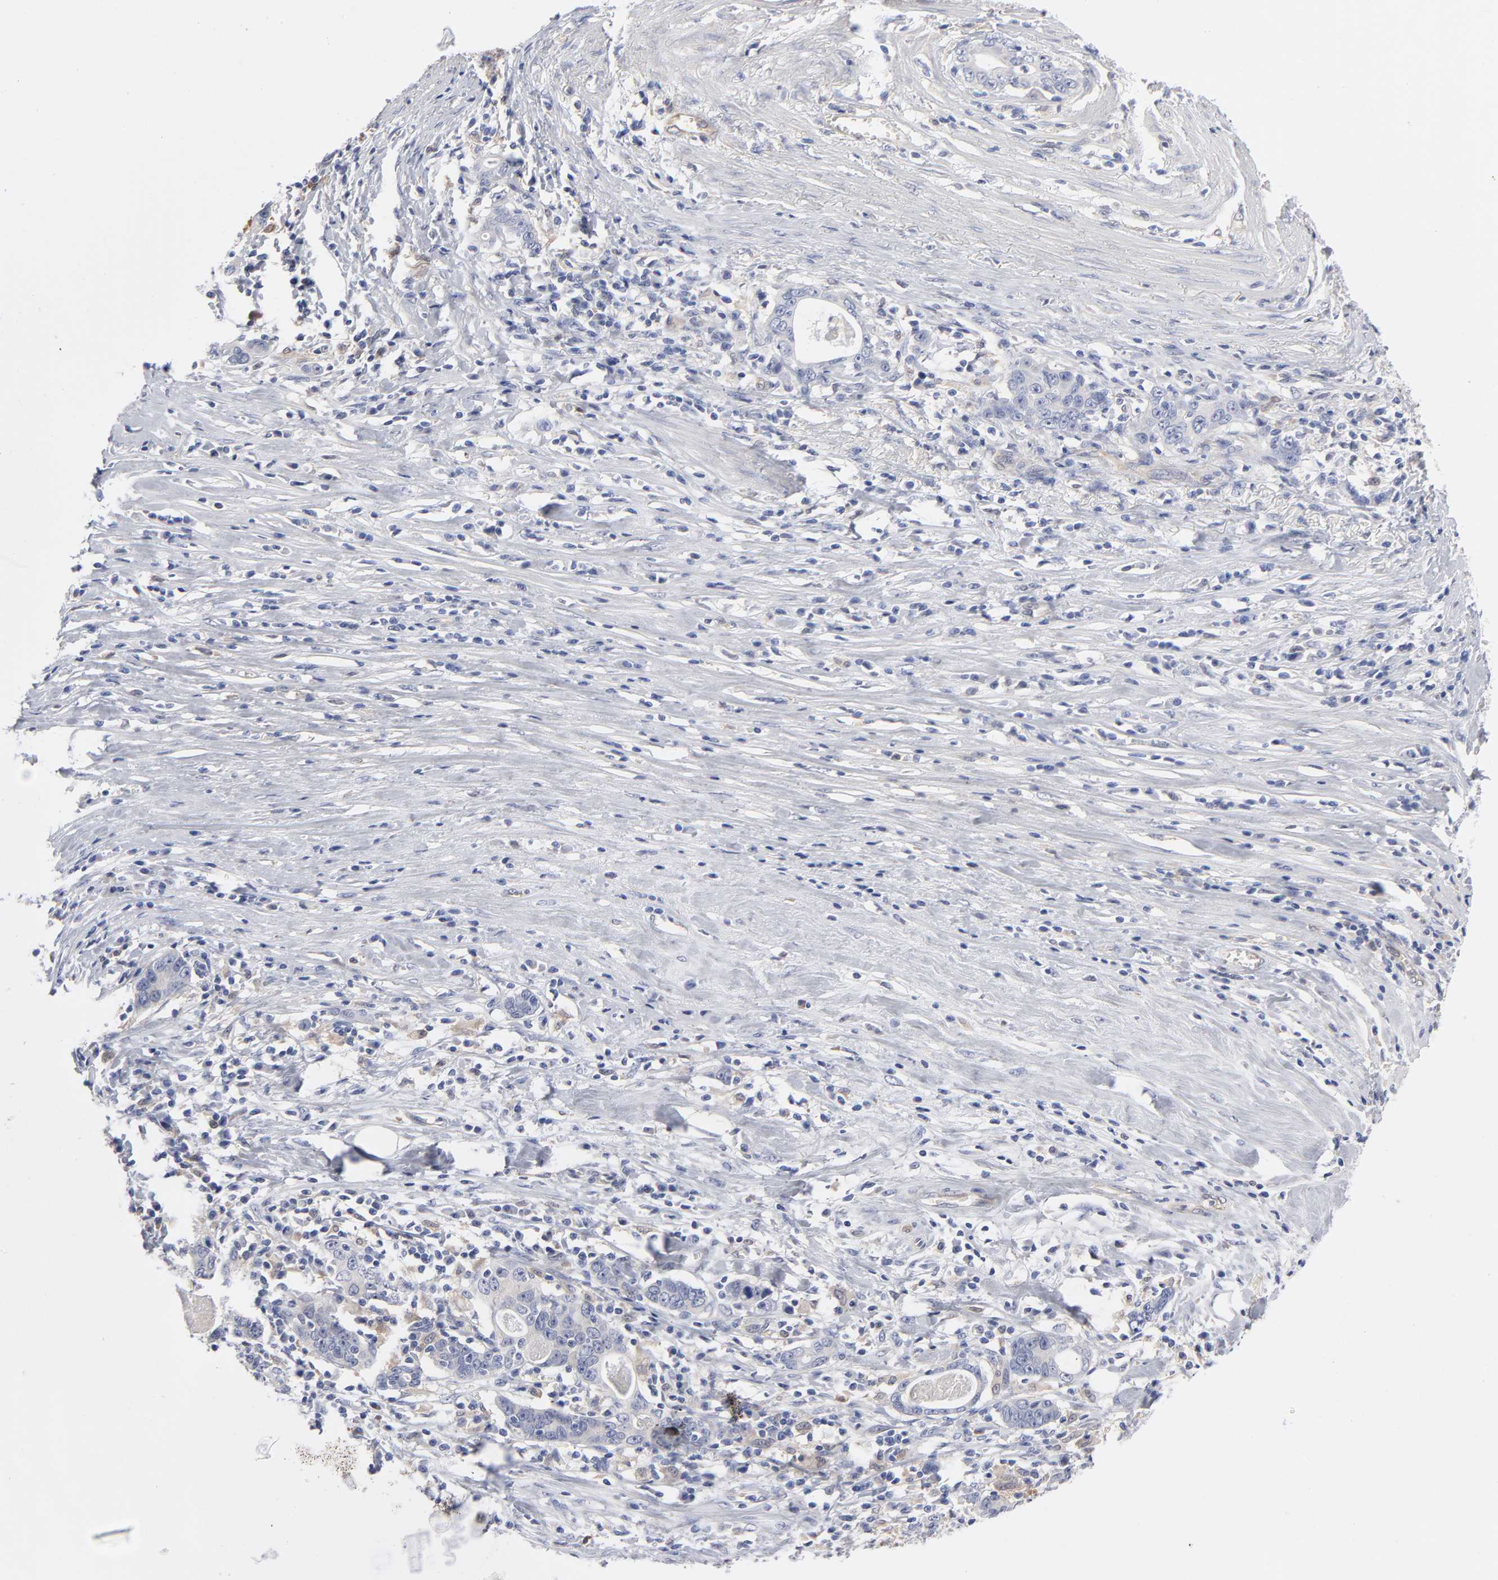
{"staining": {"intensity": "negative", "quantity": "none", "location": "none"}, "tissue": "stomach cancer", "cell_type": "Tumor cells", "image_type": "cancer", "snomed": [{"axis": "morphology", "description": "Adenocarcinoma, NOS"}, {"axis": "topography", "description": "Stomach, lower"}], "caption": "Immunohistochemistry of human stomach cancer (adenocarcinoma) reveals no expression in tumor cells.", "gene": "ARRB1", "patient": {"sex": "female", "age": 72}}